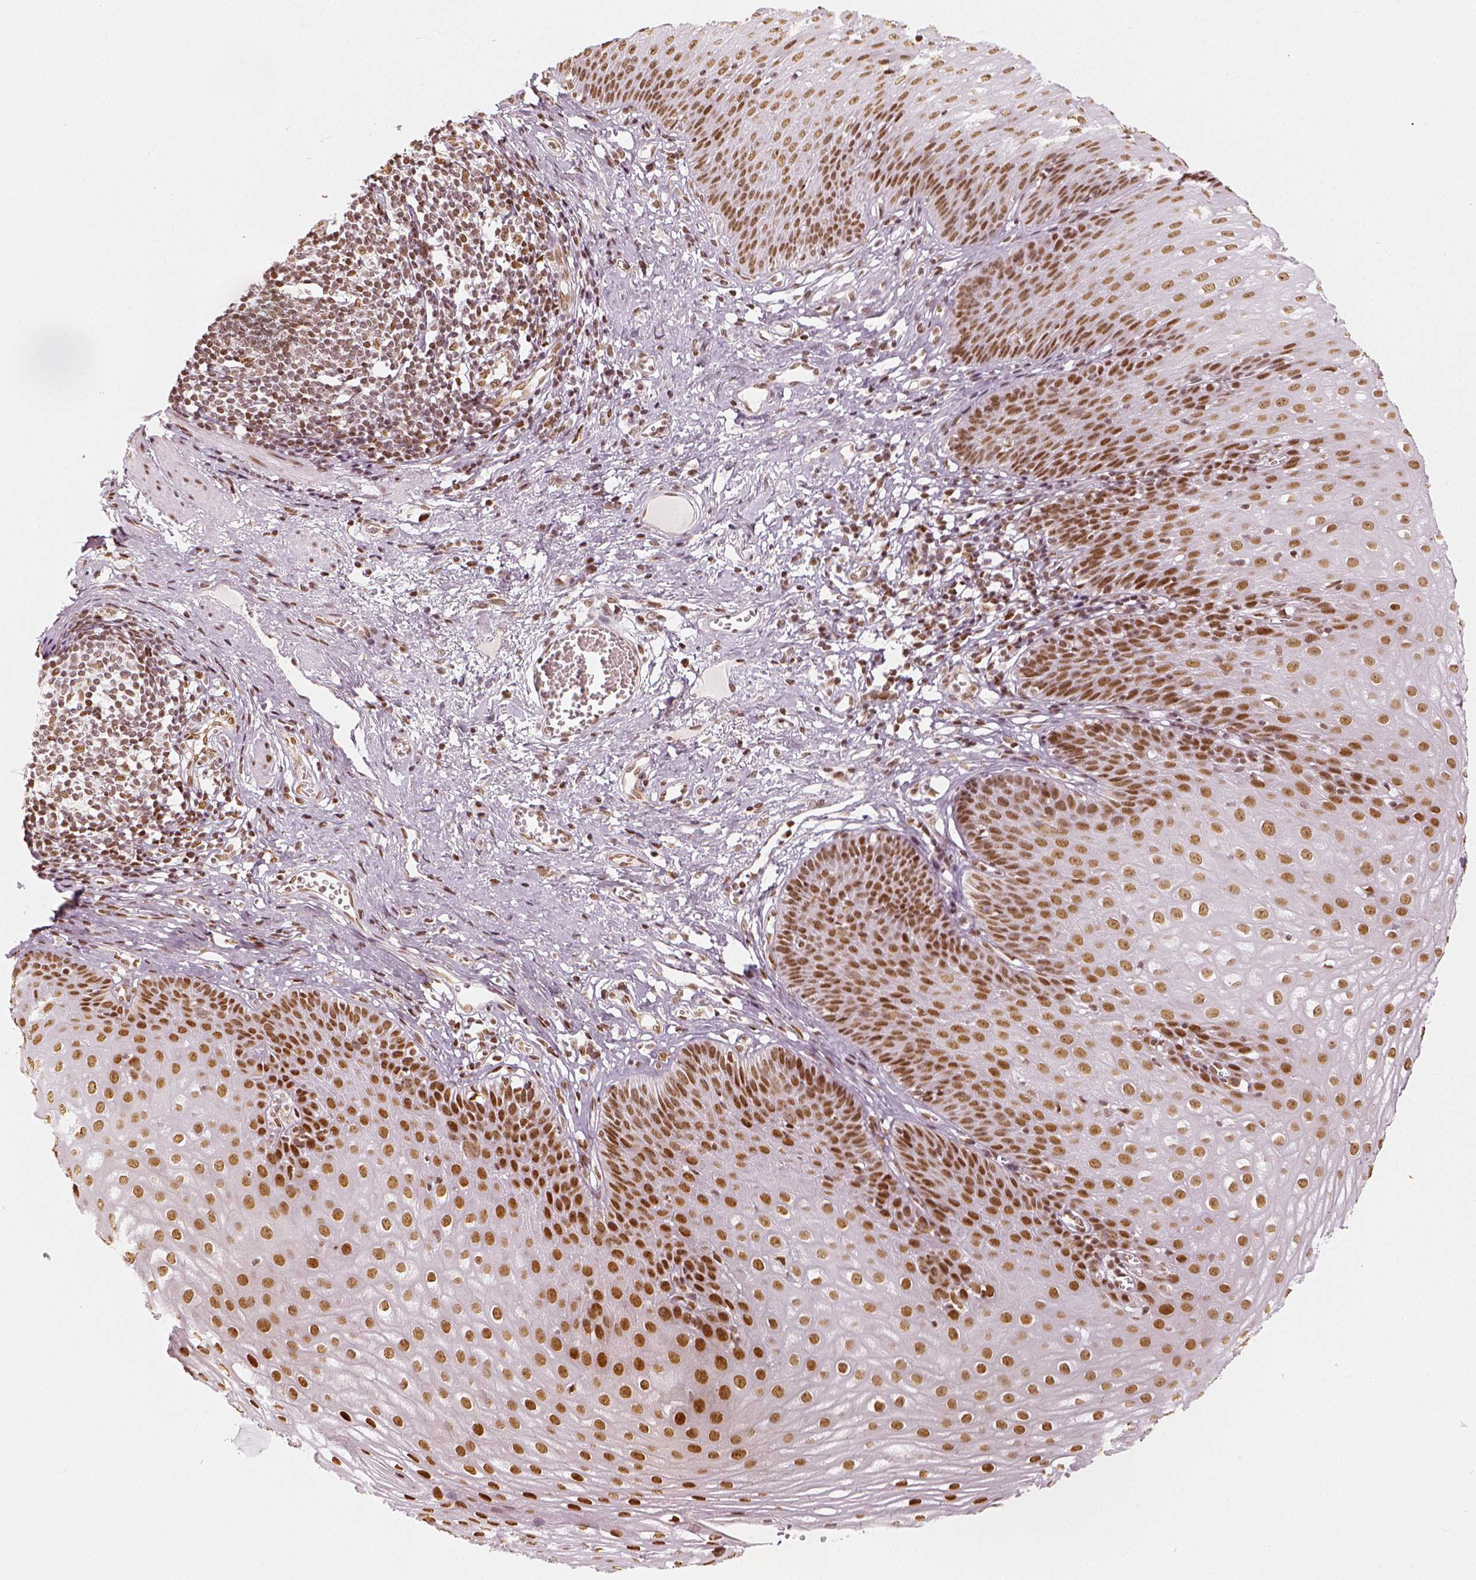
{"staining": {"intensity": "moderate", "quantity": ">75%", "location": "nuclear"}, "tissue": "esophagus", "cell_type": "Squamous epithelial cells", "image_type": "normal", "snomed": [{"axis": "morphology", "description": "Normal tissue, NOS"}, {"axis": "topography", "description": "Esophagus"}], "caption": "IHC of benign human esophagus shows medium levels of moderate nuclear positivity in approximately >75% of squamous epithelial cells. Nuclei are stained in blue.", "gene": "KDM5B", "patient": {"sex": "male", "age": 72}}